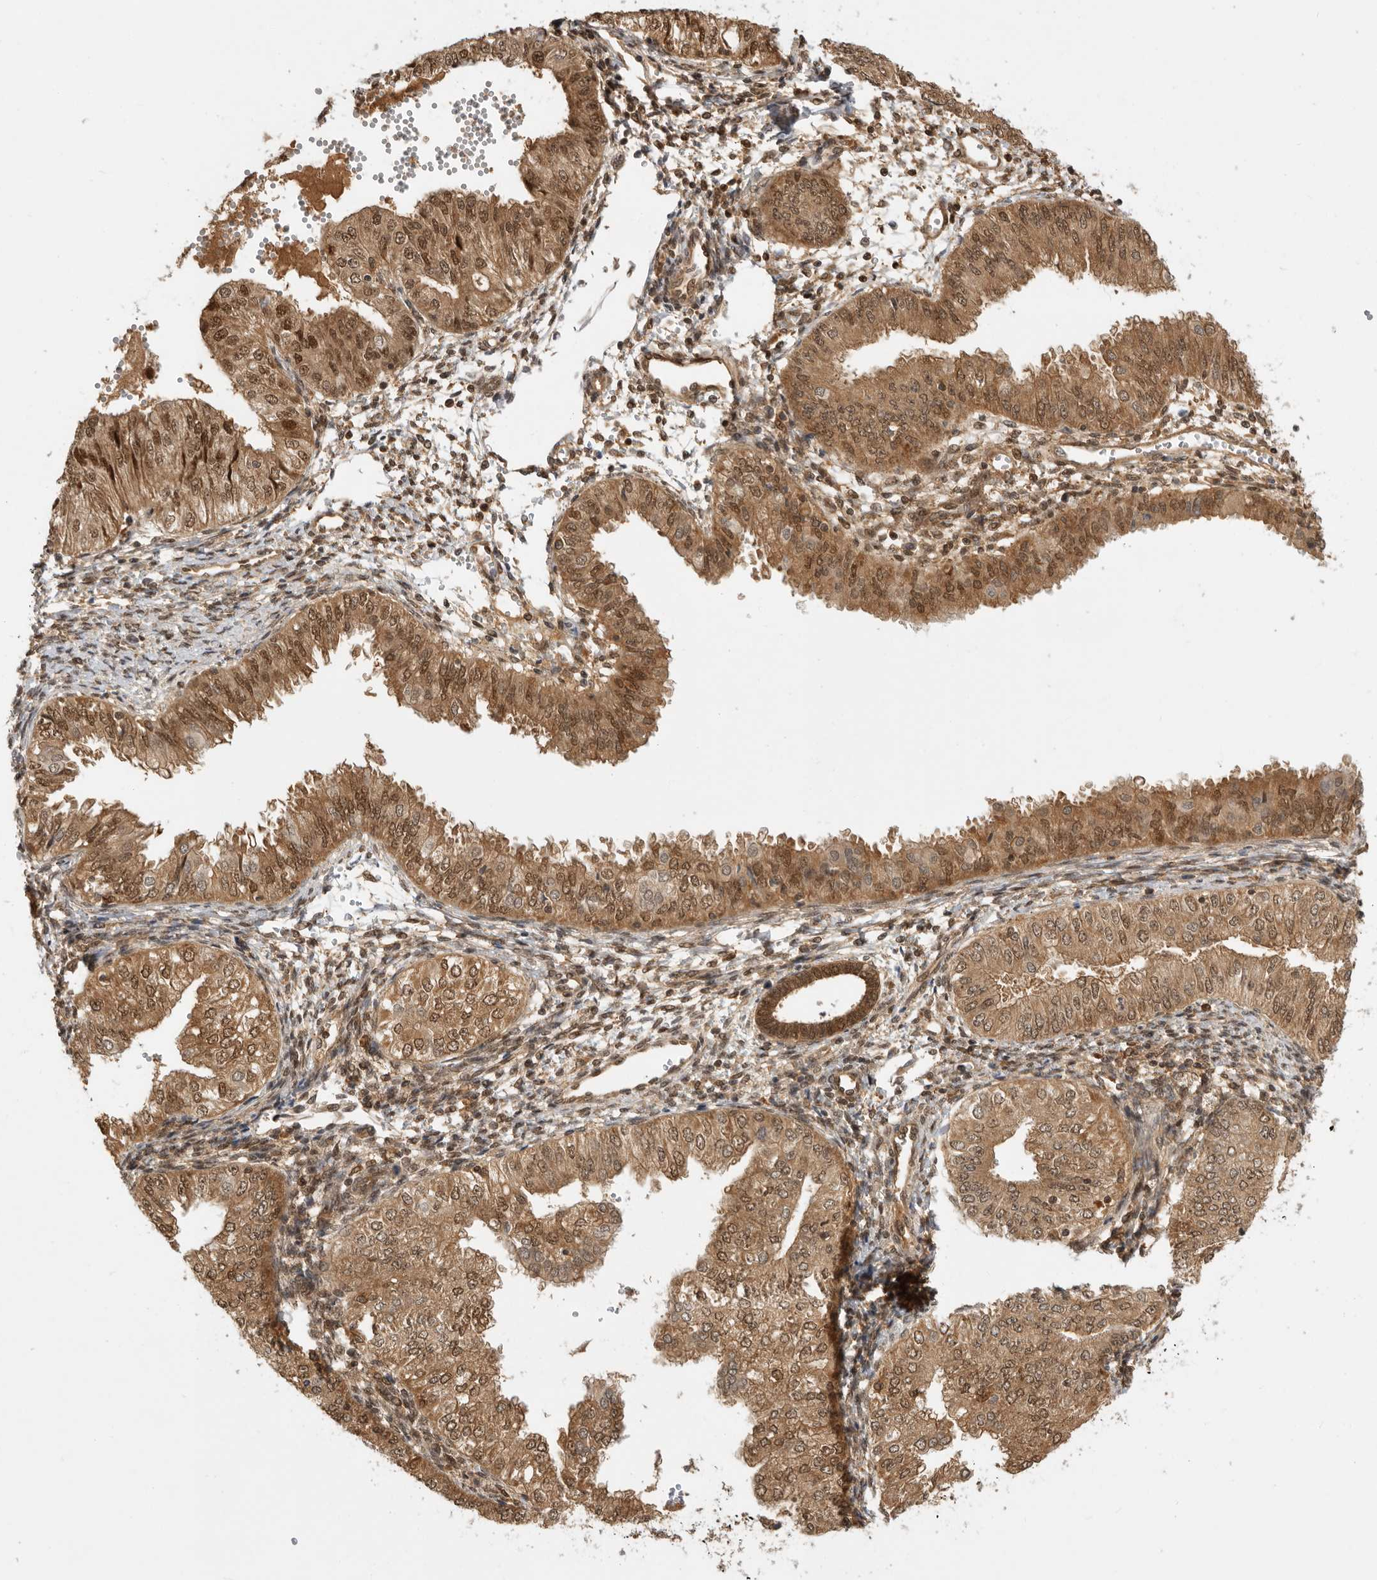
{"staining": {"intensity": "strong", "quantity": ">75%", "location": "cytoplasmic/membranous,nuclear"}, "tissue": "endometrial cancer", "cell_type": "Tumor cells", "image_type": "cancer", "snomed": [{"axis": "morphology", "description": "Normal tissue, NOS"}, {"axis": "morphology", "description": "Adenocarcinoma, NOS"}, {"axis": "topography", "description": "Endometrium"}], "caption": "Protein expression analysis of adenocarcinoma (endometrial) shows strong cytoplasmic/membranous and nuclear staining in approximately >75% of tumor cells.", "gene": "ADPRS", "patient": {"sex": "female", "age": 53}}